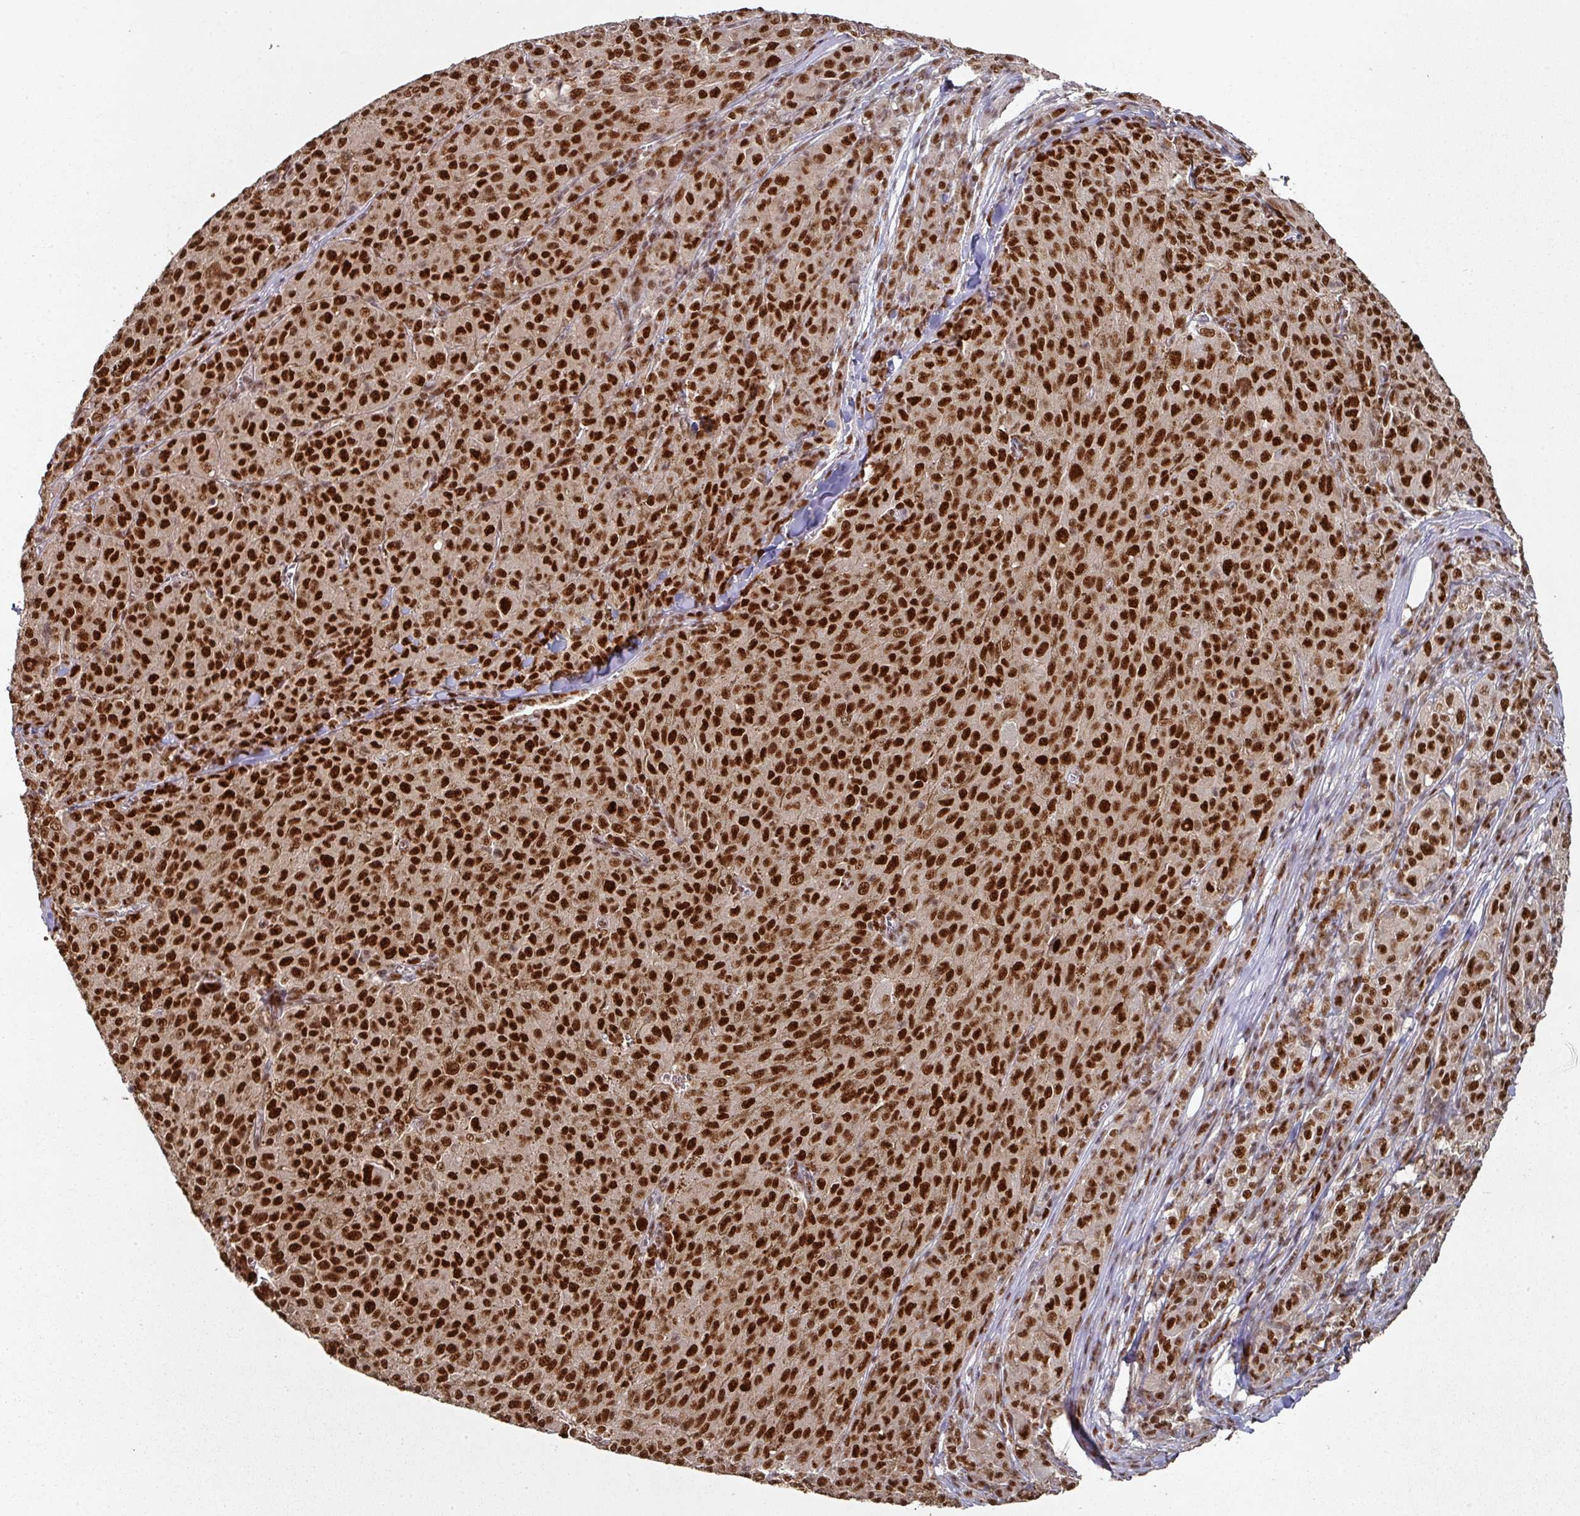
{"staining": {"intensity": "strong", "quantity": ">75%", "location": "nuclear"}, "tissue": "melanoma", "cell_type": "Tumor cells", "image_type": "cancer", "snomed": [{"axis": "morphology", "description": "Malignant melanoma, NOS"}, {"axis": "topography", "description": "Skin"}], "caption": "Protein analysis of melanoma tissue shows strong nuclear positivity in about >75% of tumor cells. The staining was performed using DAB, with brown indicating positive protein expression. Nuclei are stained blue with hematoxylin.", "gene": "MEPCE", "patient": {"sex": "female", "age": 52}}